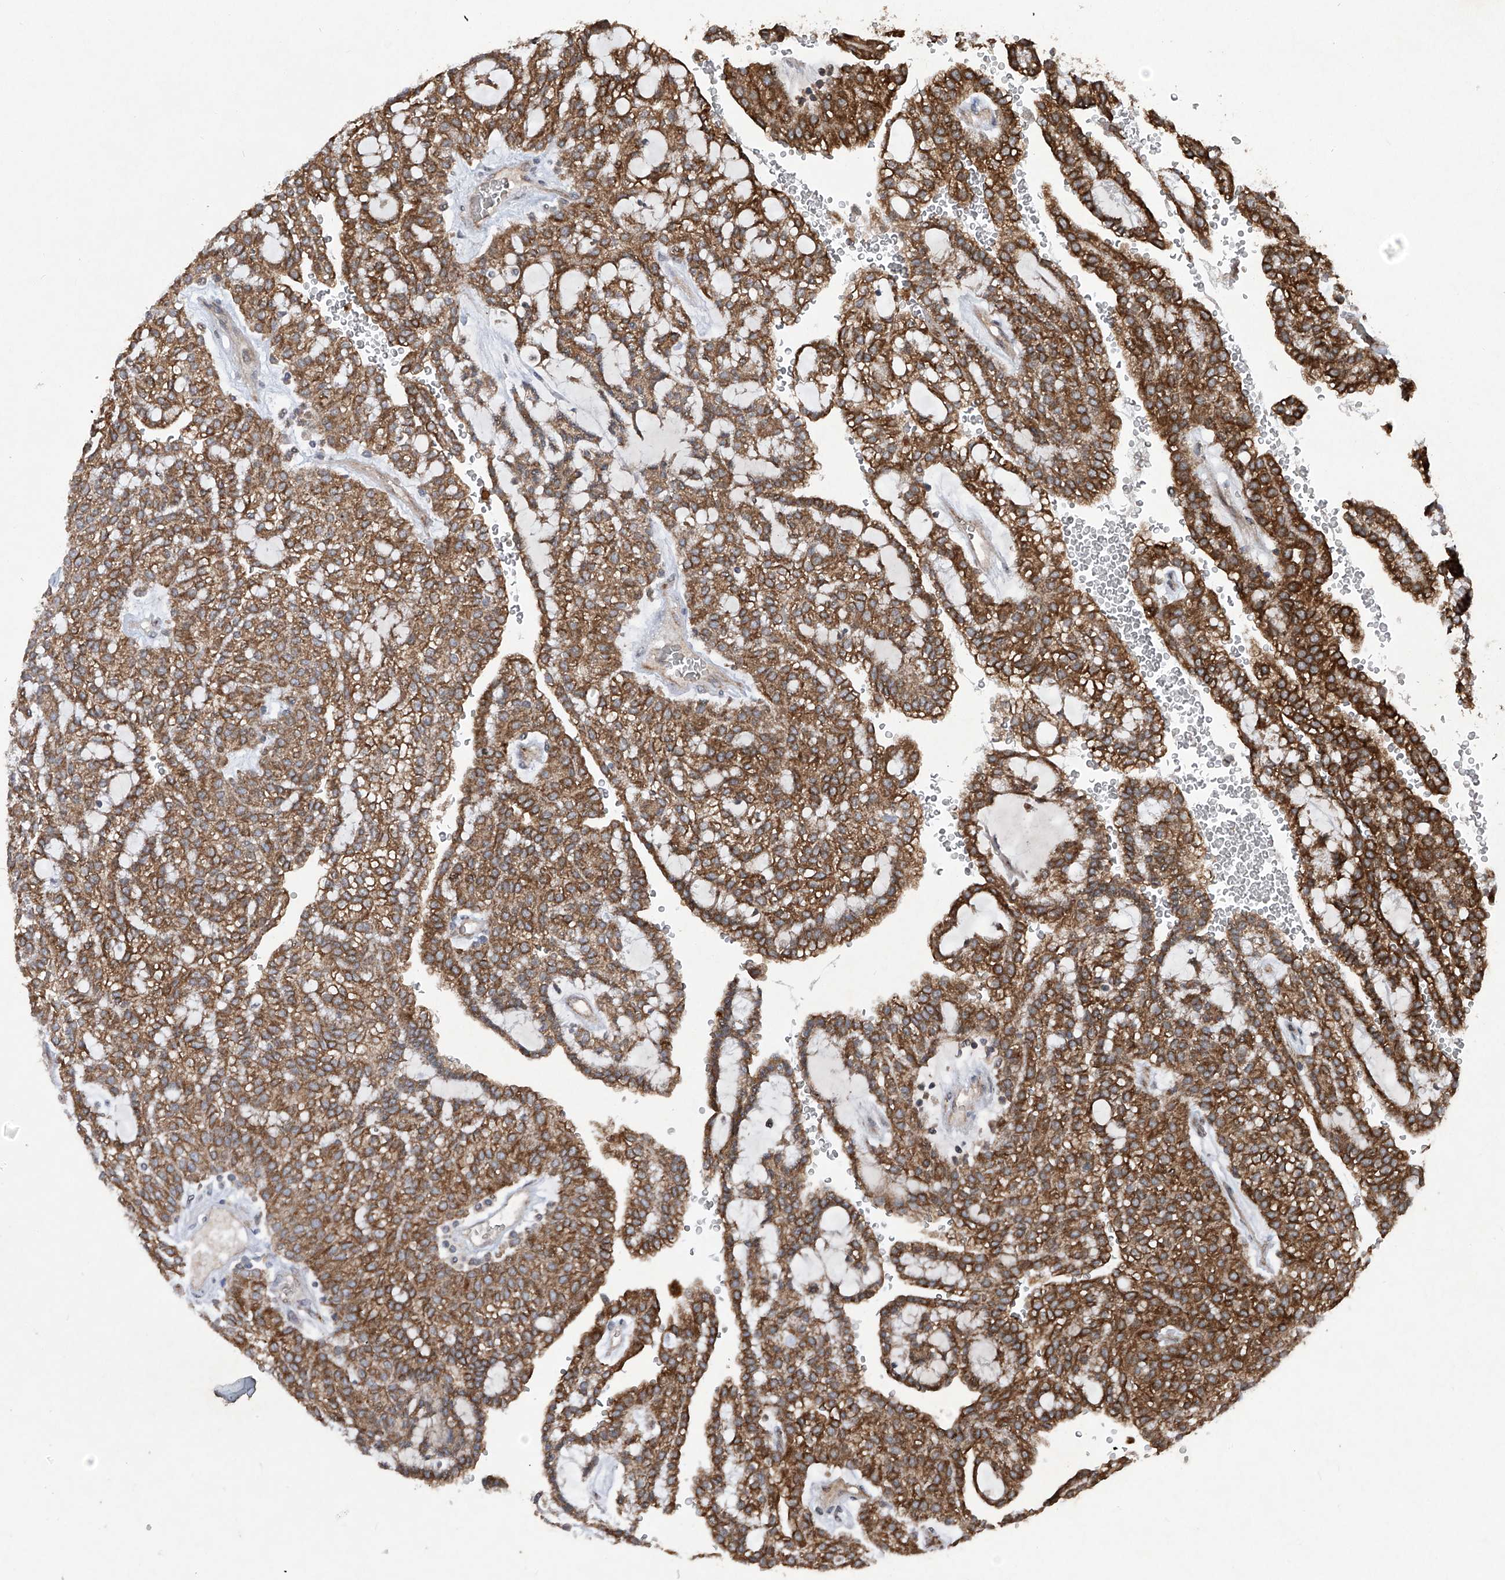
{"staining": {"intensity": "strong", "quantity": ">75%", "location": "cytoplasmic/membranous"}, "tissue": "renal cancer", "cell_type": "Tumor cells", "image_type": "cancer", "snomed": [{"axis": "morphology", "description": "Adenocarcinoma, NOS"}, {"axis": "topography", "description": "Kidney"}], "caption": "There is high levels of strong cytoplasmic/membranous positivity in tumor cells of renal cancer, as demonstrated by immunohistochemical staining (brown color).", "gene": "SUMF2", "patient": {"sex": "male", "age": 63}}